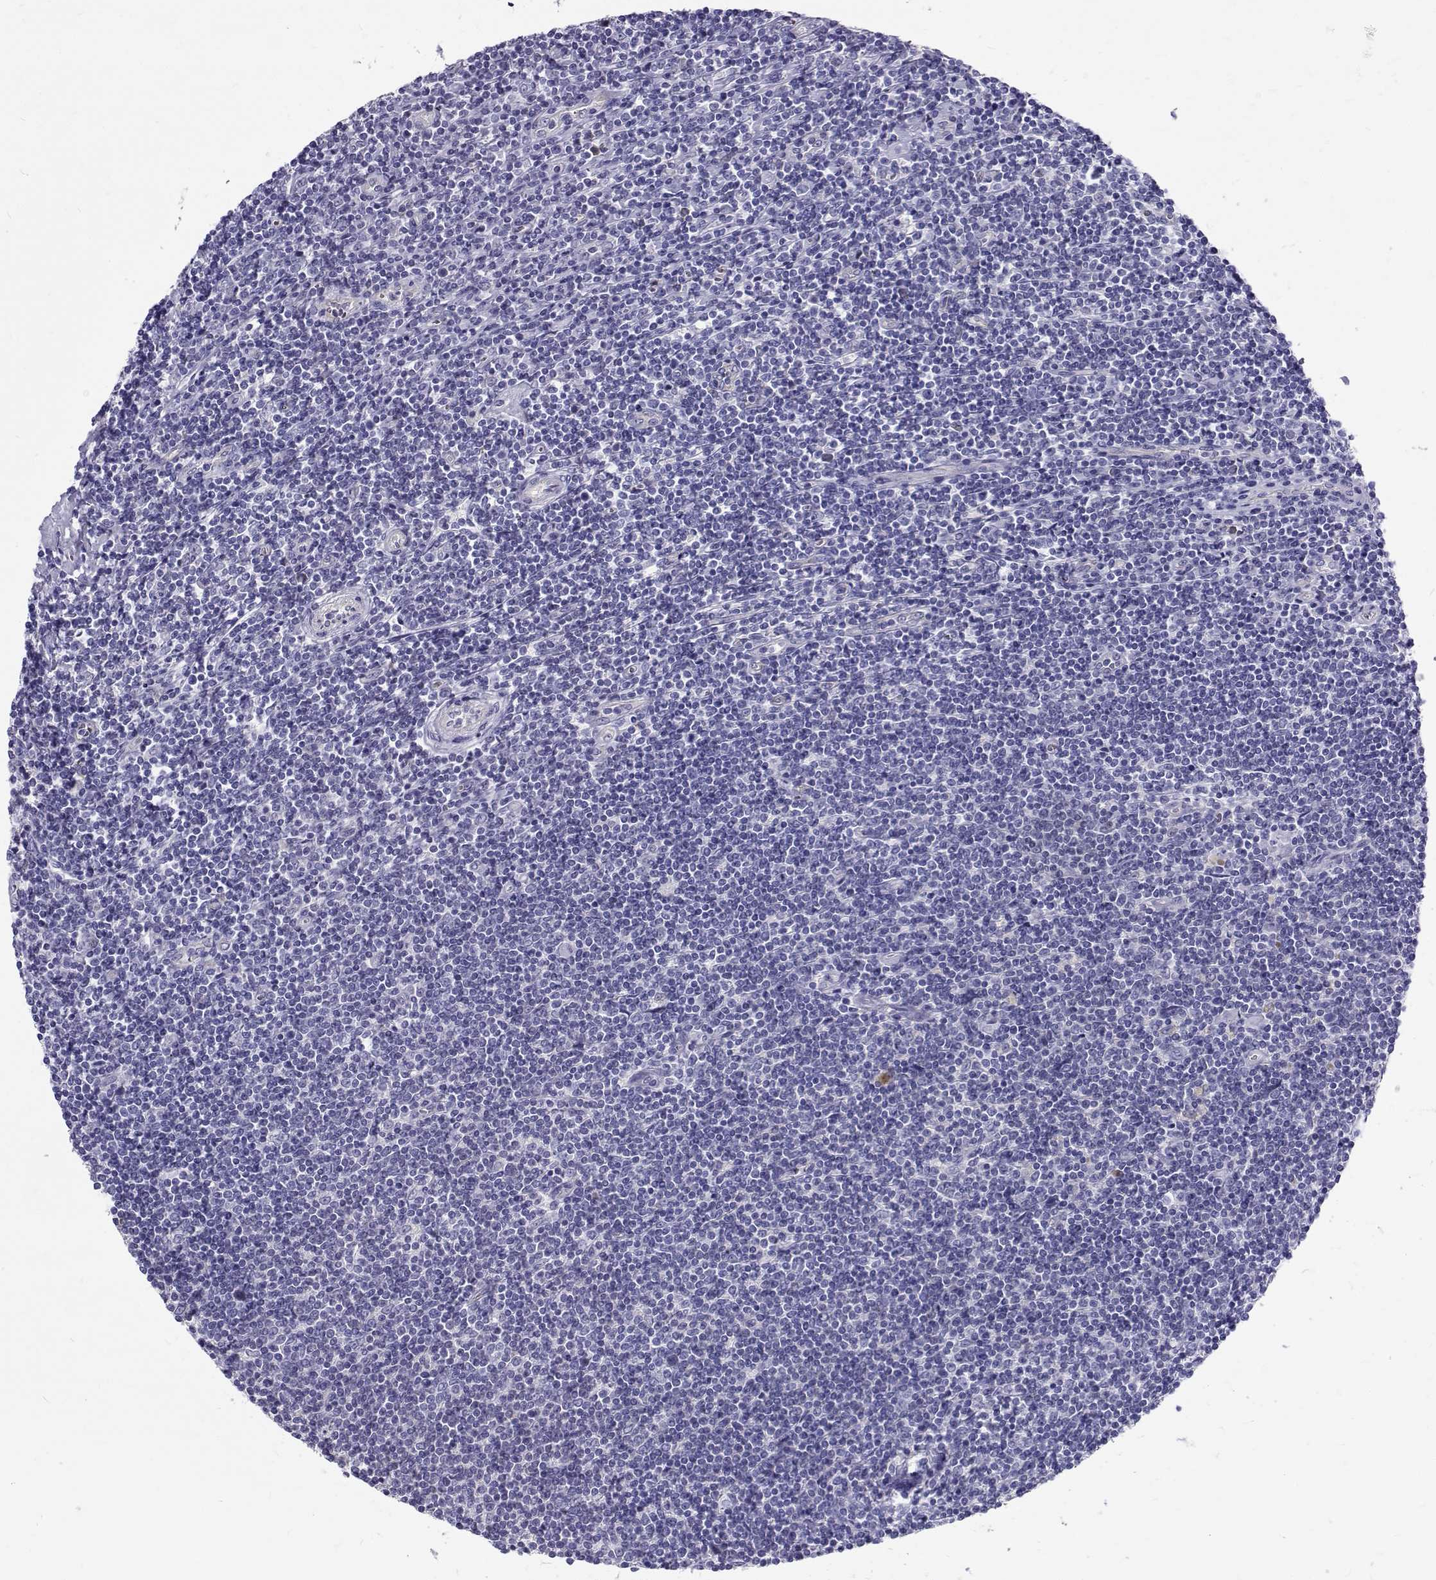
{"staining": {"intensity": "negative", "quantity": "none", "location": "none"}, "tissue": "lymphoma", "cell_type": "Tumor cells", "image_type": "cancer", "snomed": [{"axis": "morphology", "description": "Hodgkin's disease, NOS"}, {"axis": "topography", "description": "Lymph node"}], "caption": "This is an IHC histopathology image of human lymphoma. There is no staining in tumor cells.", "gene": "IGSF1", "patient": {"sex": "male", "age": 40}}